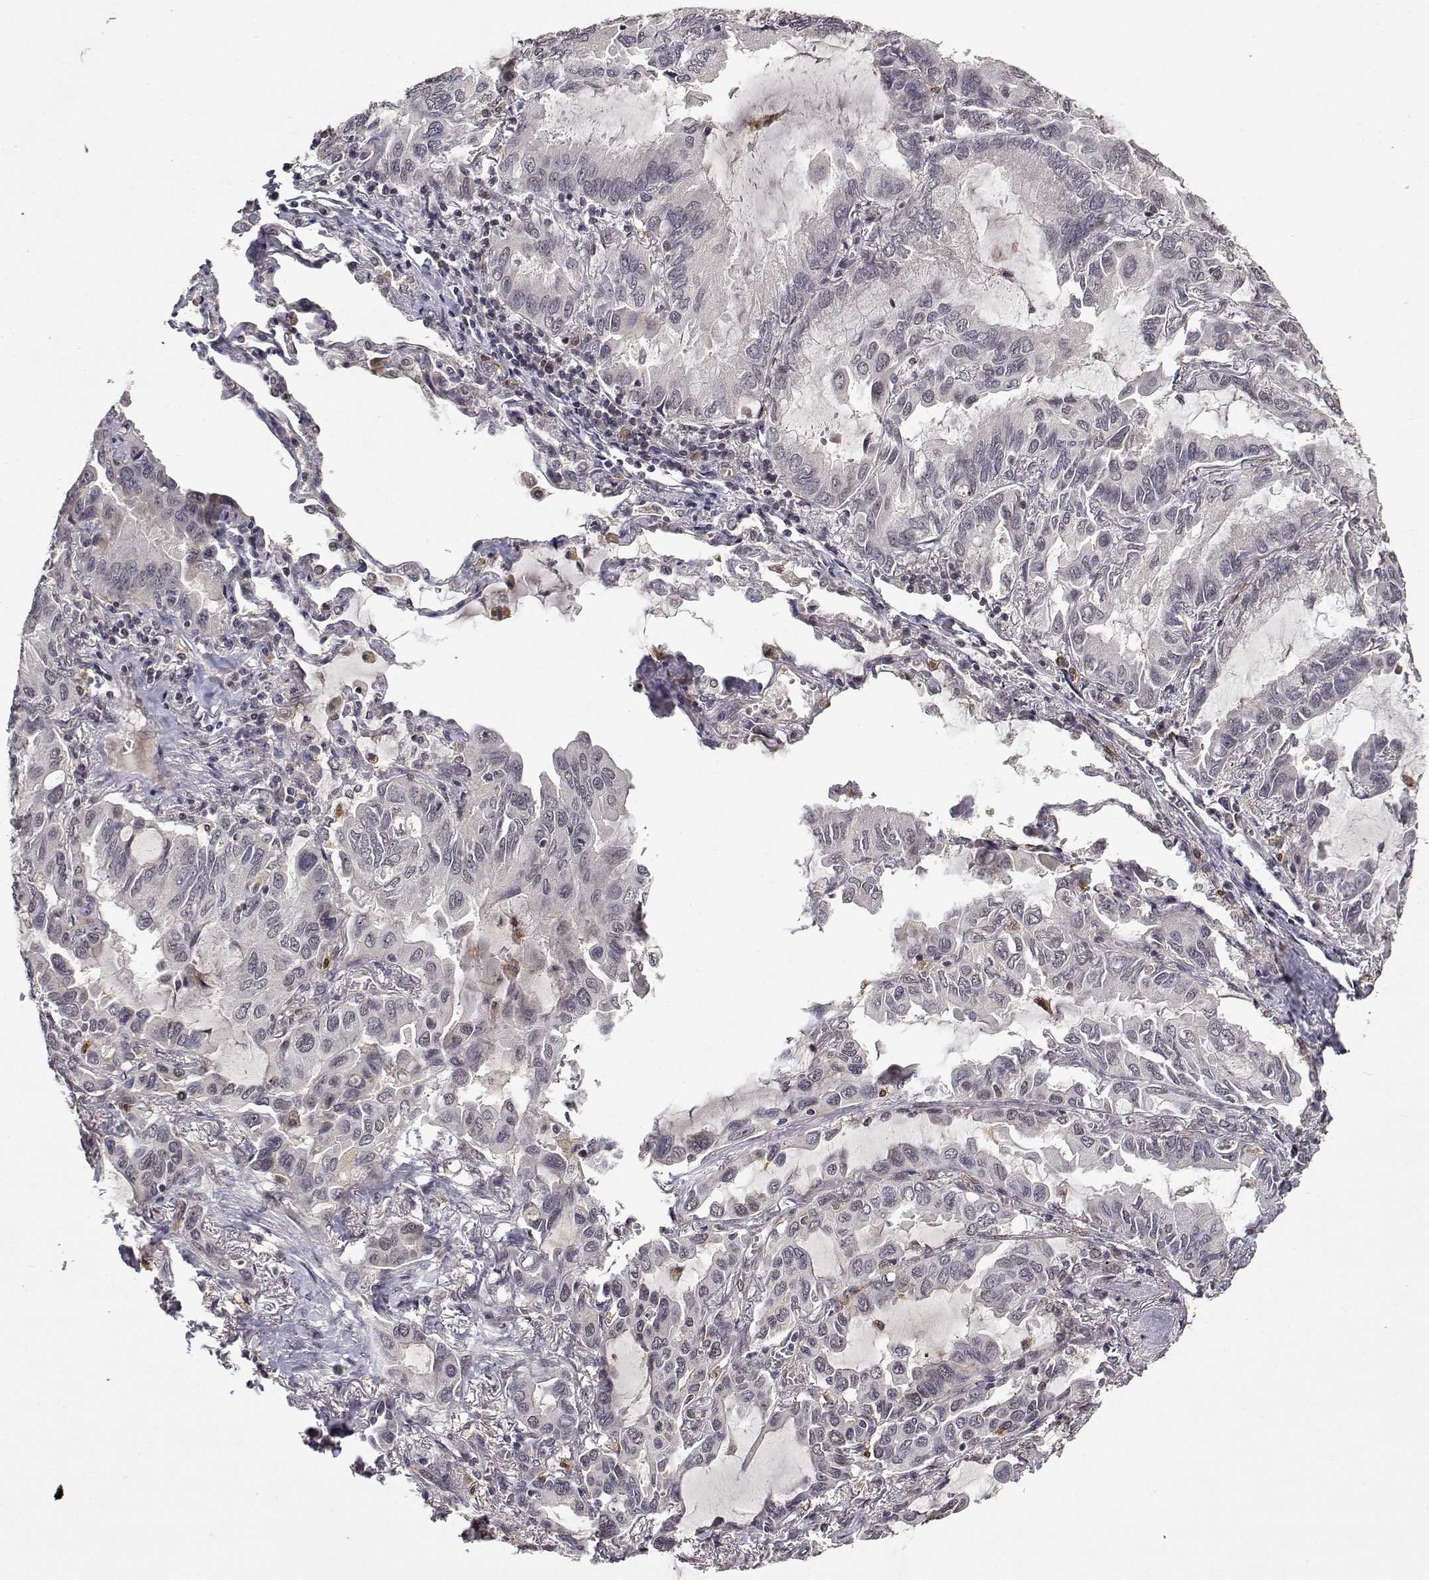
{"staining": {"intensity": "negative", "quantity": "none", "location": "none"}, "tissue": "lung cancer", "cell_type": "Tumor cells", "image_type": "cancer", "snomed": [{"axis": "morphology", "description": "Adenocarcinoma, NOS"}, {"axis": "topography", "description": "Lung"}], "caption": "Tumor cells are negative for brown protein staining in lung adenocarcinoma.", "gene": "BDNF", "patient": {"sex": "male", "age": 64}}